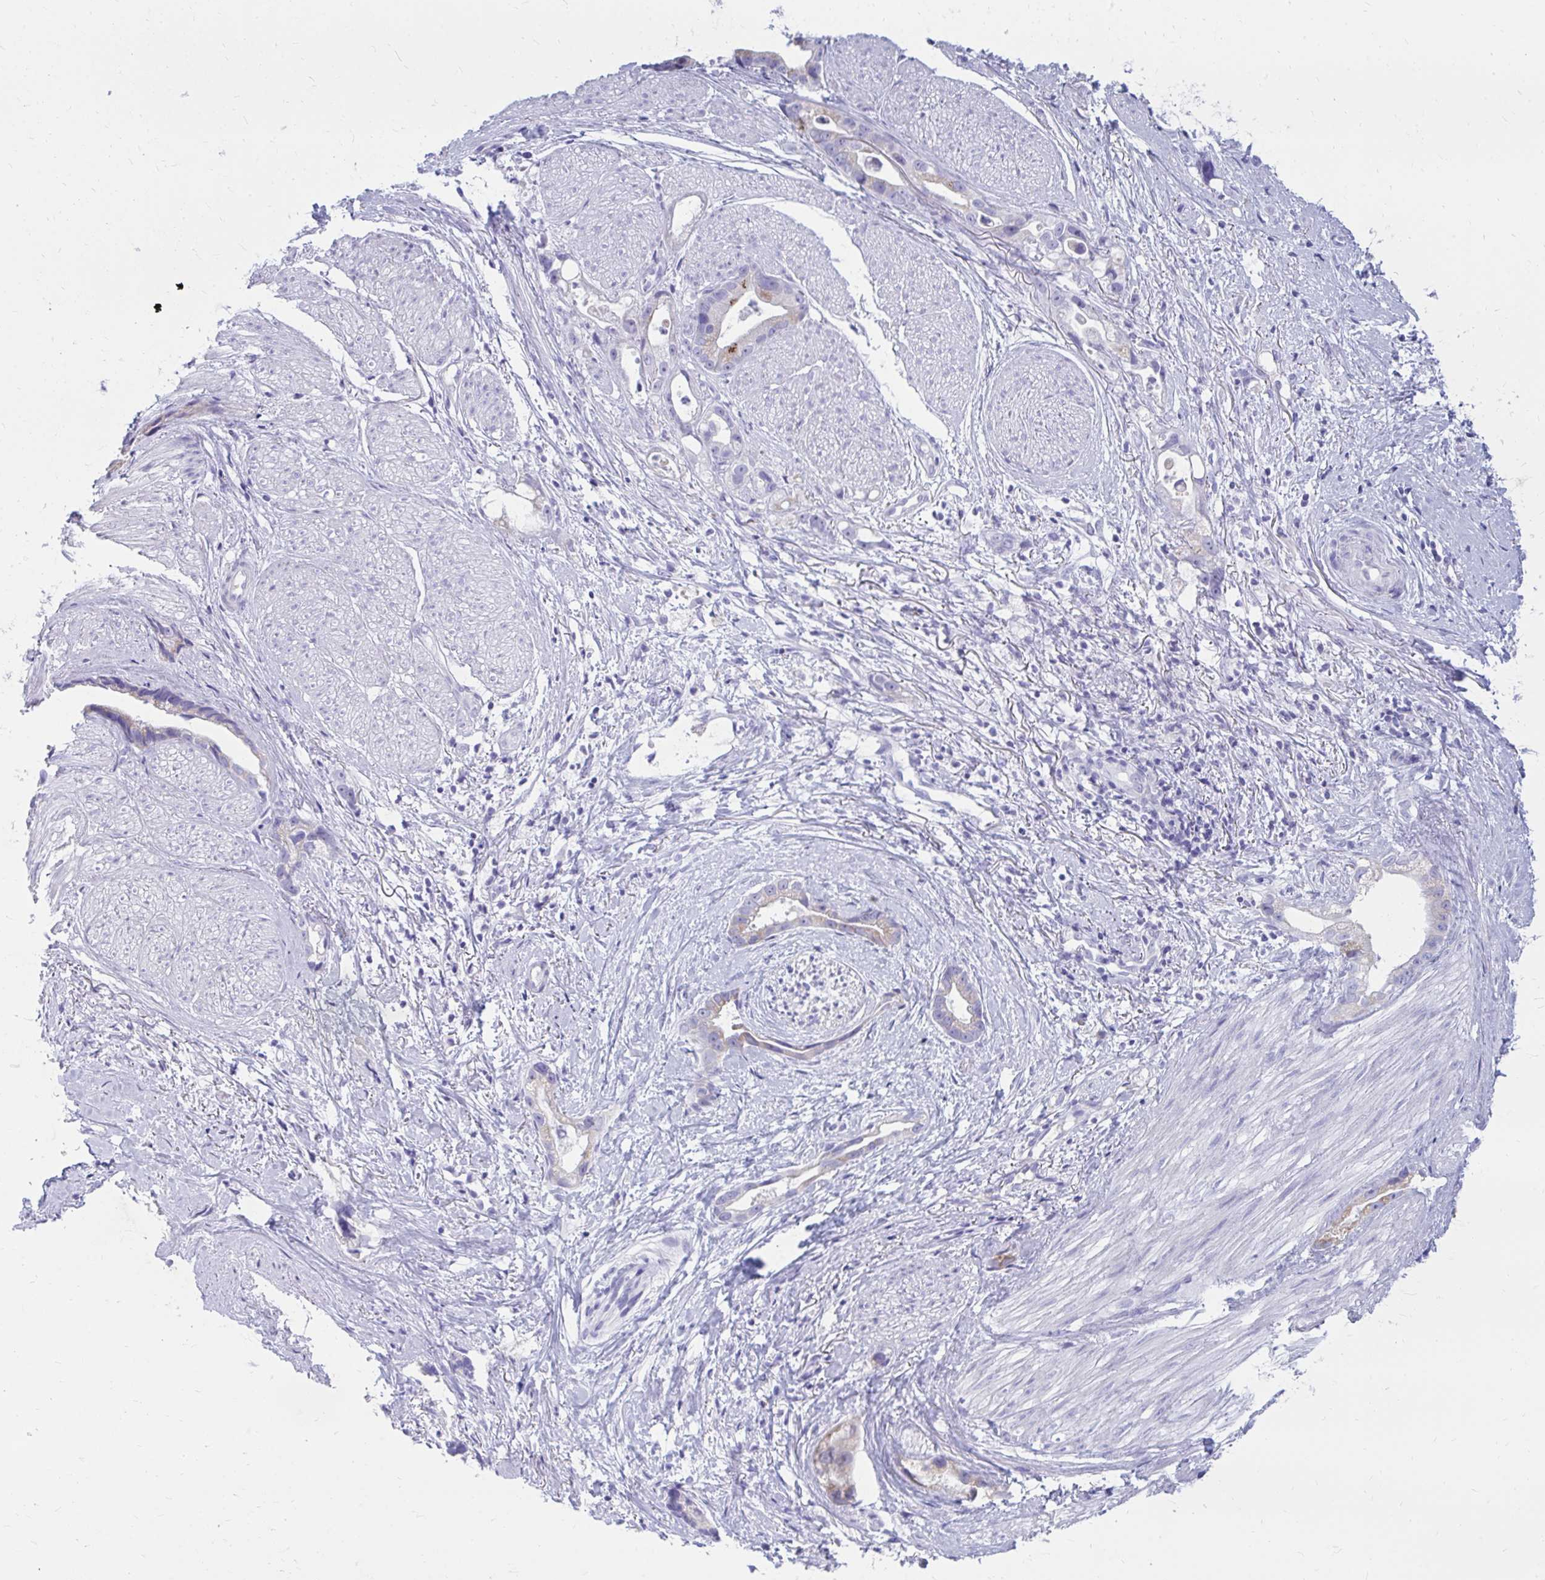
{"staining": {"intensity": "moderate", "quantity": "<25%", "location": "cytoplasmic/membranous"}, "tissue": "stomach cancer", "cell_type": "Tumor cells", "image_type": "cancer", "snomed": [{"axis": "morphology", "description": "Adenocarcinoma, NOS"}, {"axis": "topography", "description": "Stomach"}], "caption": "A histopathology image of human stomach cancer stained for a protein reveals moderate cytoplasmic/membranous brown staining in tumor cells. (brown staining indicates protein expression, while blue staining denotes nuclei).", "gene": "NANOGNB", "patient": {"sex": "male", "age": 55}}